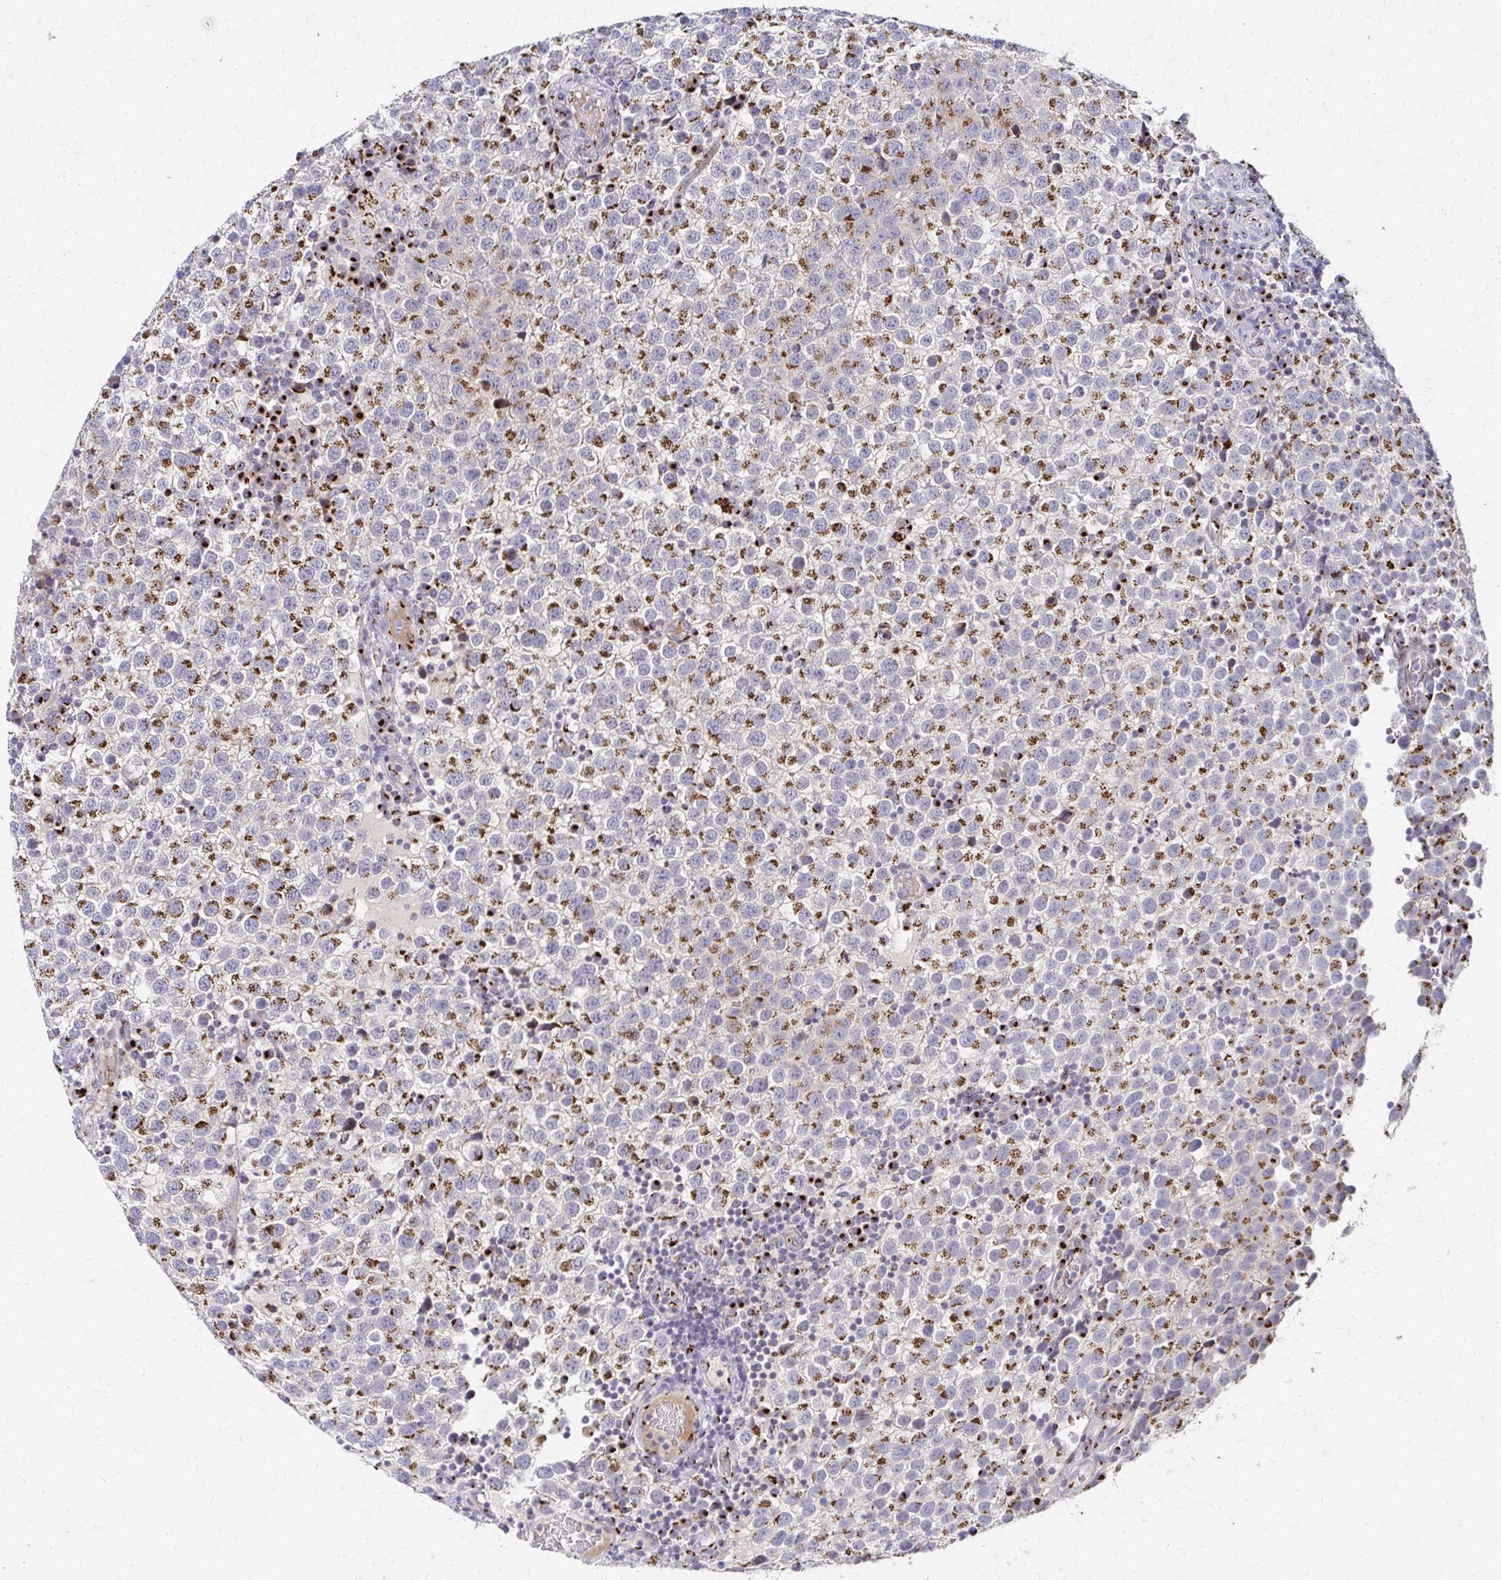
{"staining": {"intensity": "moderate", "quantity": ">75%", "location": "cytoplasmic/membranous"}, "tissue": "testis cancer", "cell_type": "Tumor cells", "image_type": "cancer", "snomed": [{"axis": "morphology", "description": "Seminoma, NOS"}, {"axis": "topography", "description": "Testis"}], "caption": "Immunohistochemistry (IHC) (DAB) staining of testis seminoma exhibits moderate cytoplasmic/membranous protein expression in about >75% of tumor cells.", "gene": "TM9SF1", "patient": {"sex": "male", "age": 34}}